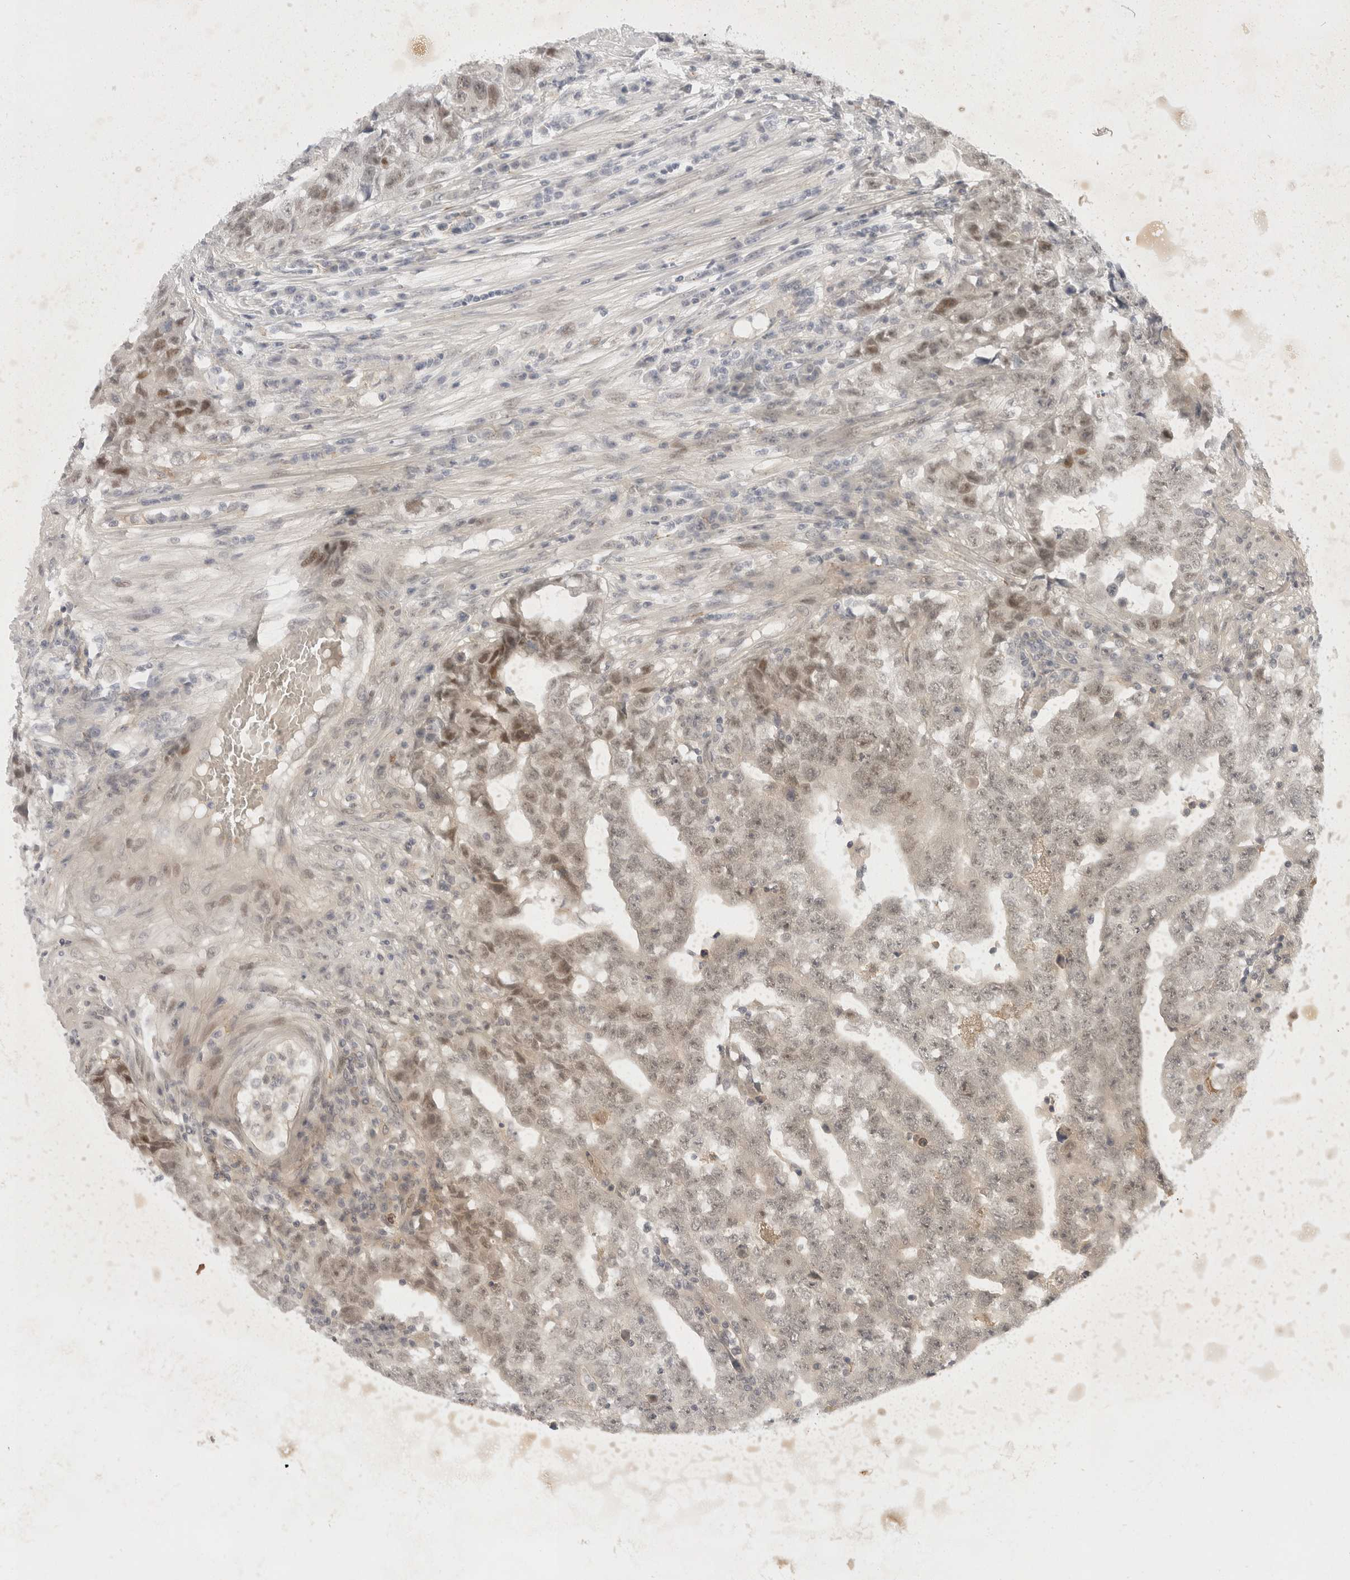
{"staining": {"intensity": "weak", "quantity": "25%-75%", "location": "cytoplasmic/membranous,nuclear"}, "tissue": "testis cancer", "cell_type": "Tumor cells", "image_type": "cancer", "snomed": [{"axis": "morphology", "description": "Carcinoma, Embryonal, NOS"}, {"axis": "topography", "description": "Testis"}], "caption": "Testis cancer stained with immunohistochemistry (IHC) reveals weak cytoplasmic/membranous and nuclear expression in approximately 25%-75% of tumor cells.", "gene": "TOM1L2", "patient": {"sex": "male", "age": 25}}